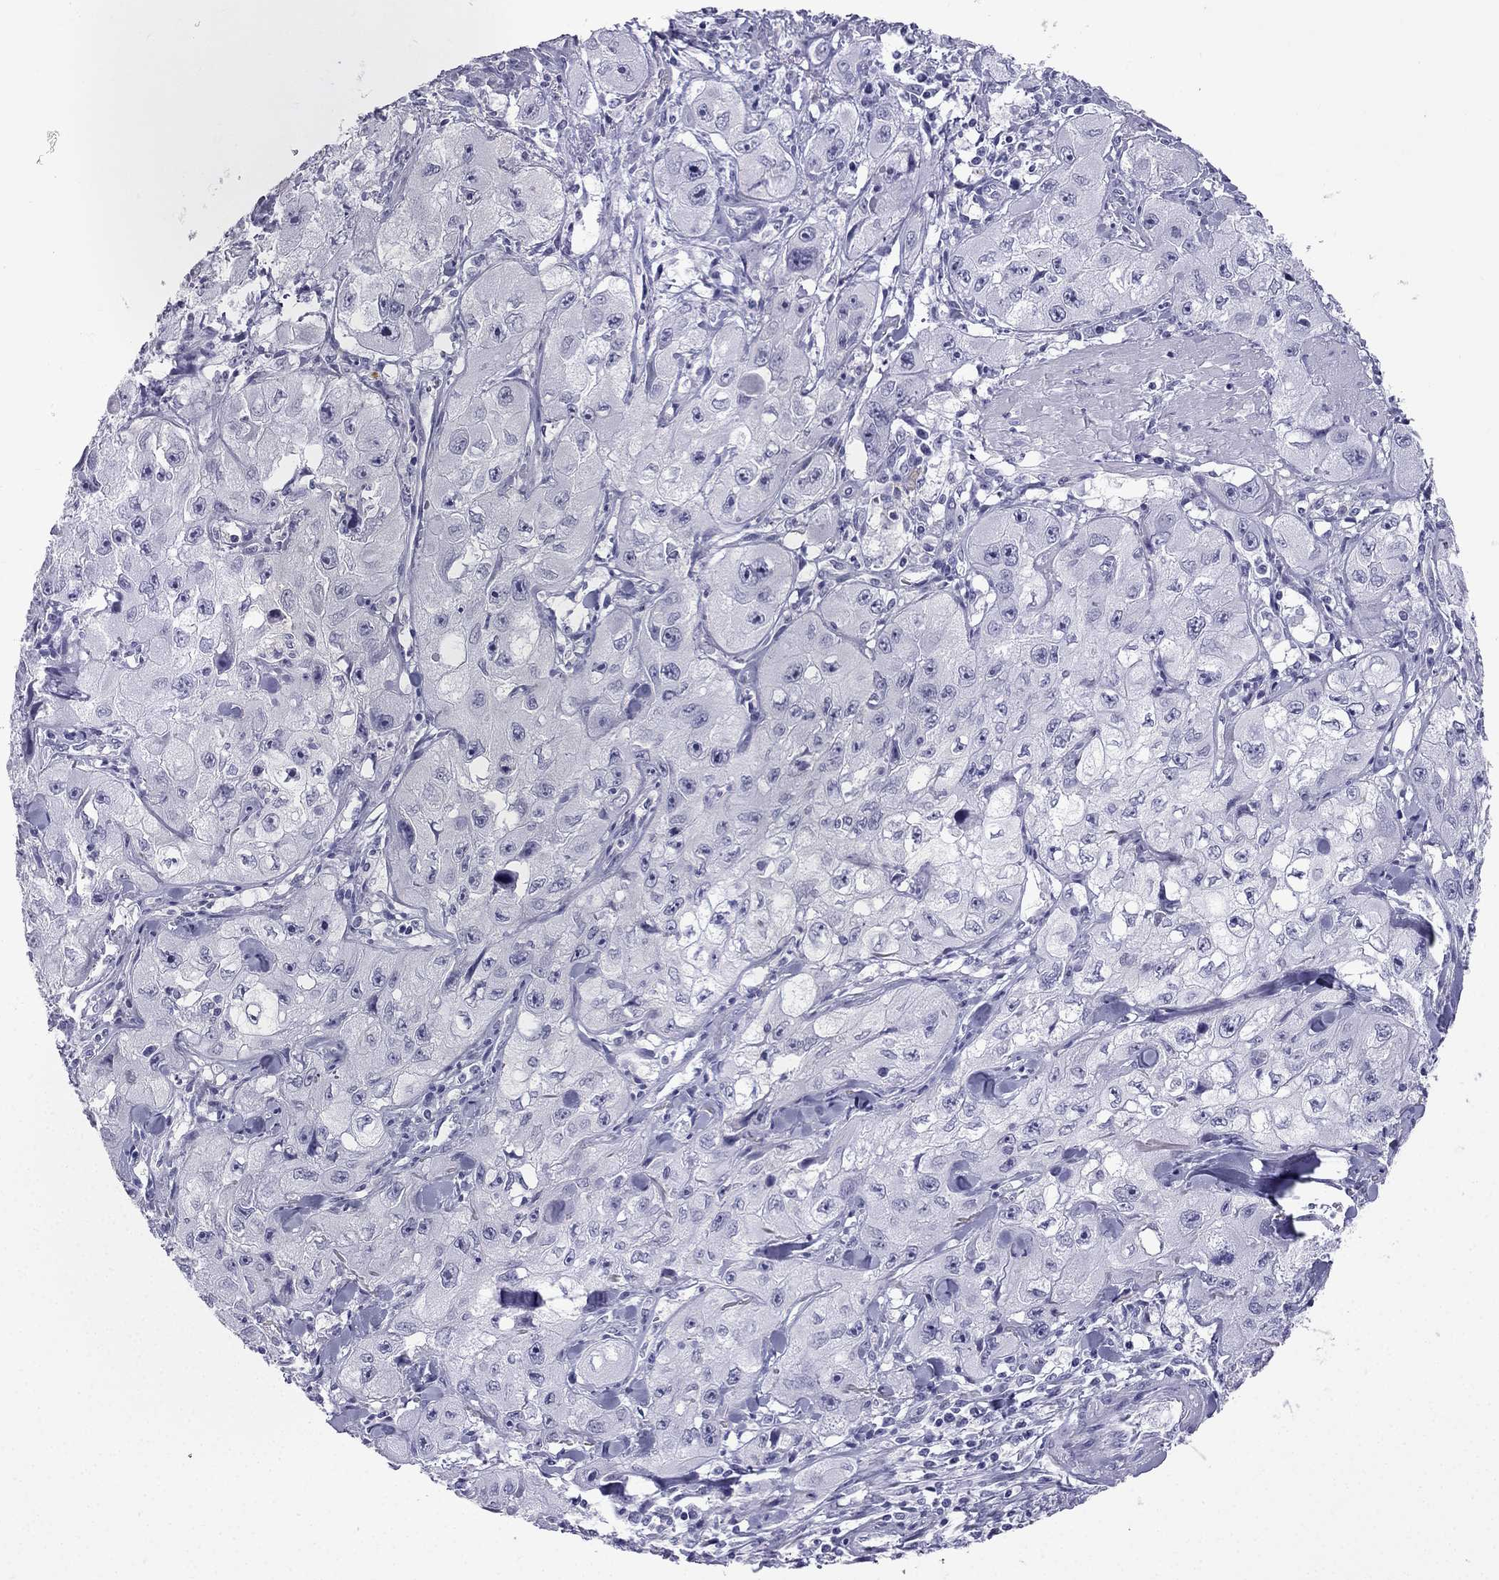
{"staining": {"intensity": "negative", "quantity": "none", "location": "none"}, "tissue": "skin cancer", "cell_type": "Tumor cells", "image_type": "cancer", "snomed": [{"axis": "morphology", "description": "Squamous cell carcinoma, NOS"}, {"axis": "topography", "description": "Skin"}, {"axis": "topography", "description": "Subcutis"}], "caption": "IHC micrograph of neoplastic tissue: skin squamous cell carcinoma stained with DAB (3,3'-diaminobenzidine) demonstrates no significant protein staining in tumor cells.", "gene": "GJA8", "patient": {"sex": "male", "age": 73}}